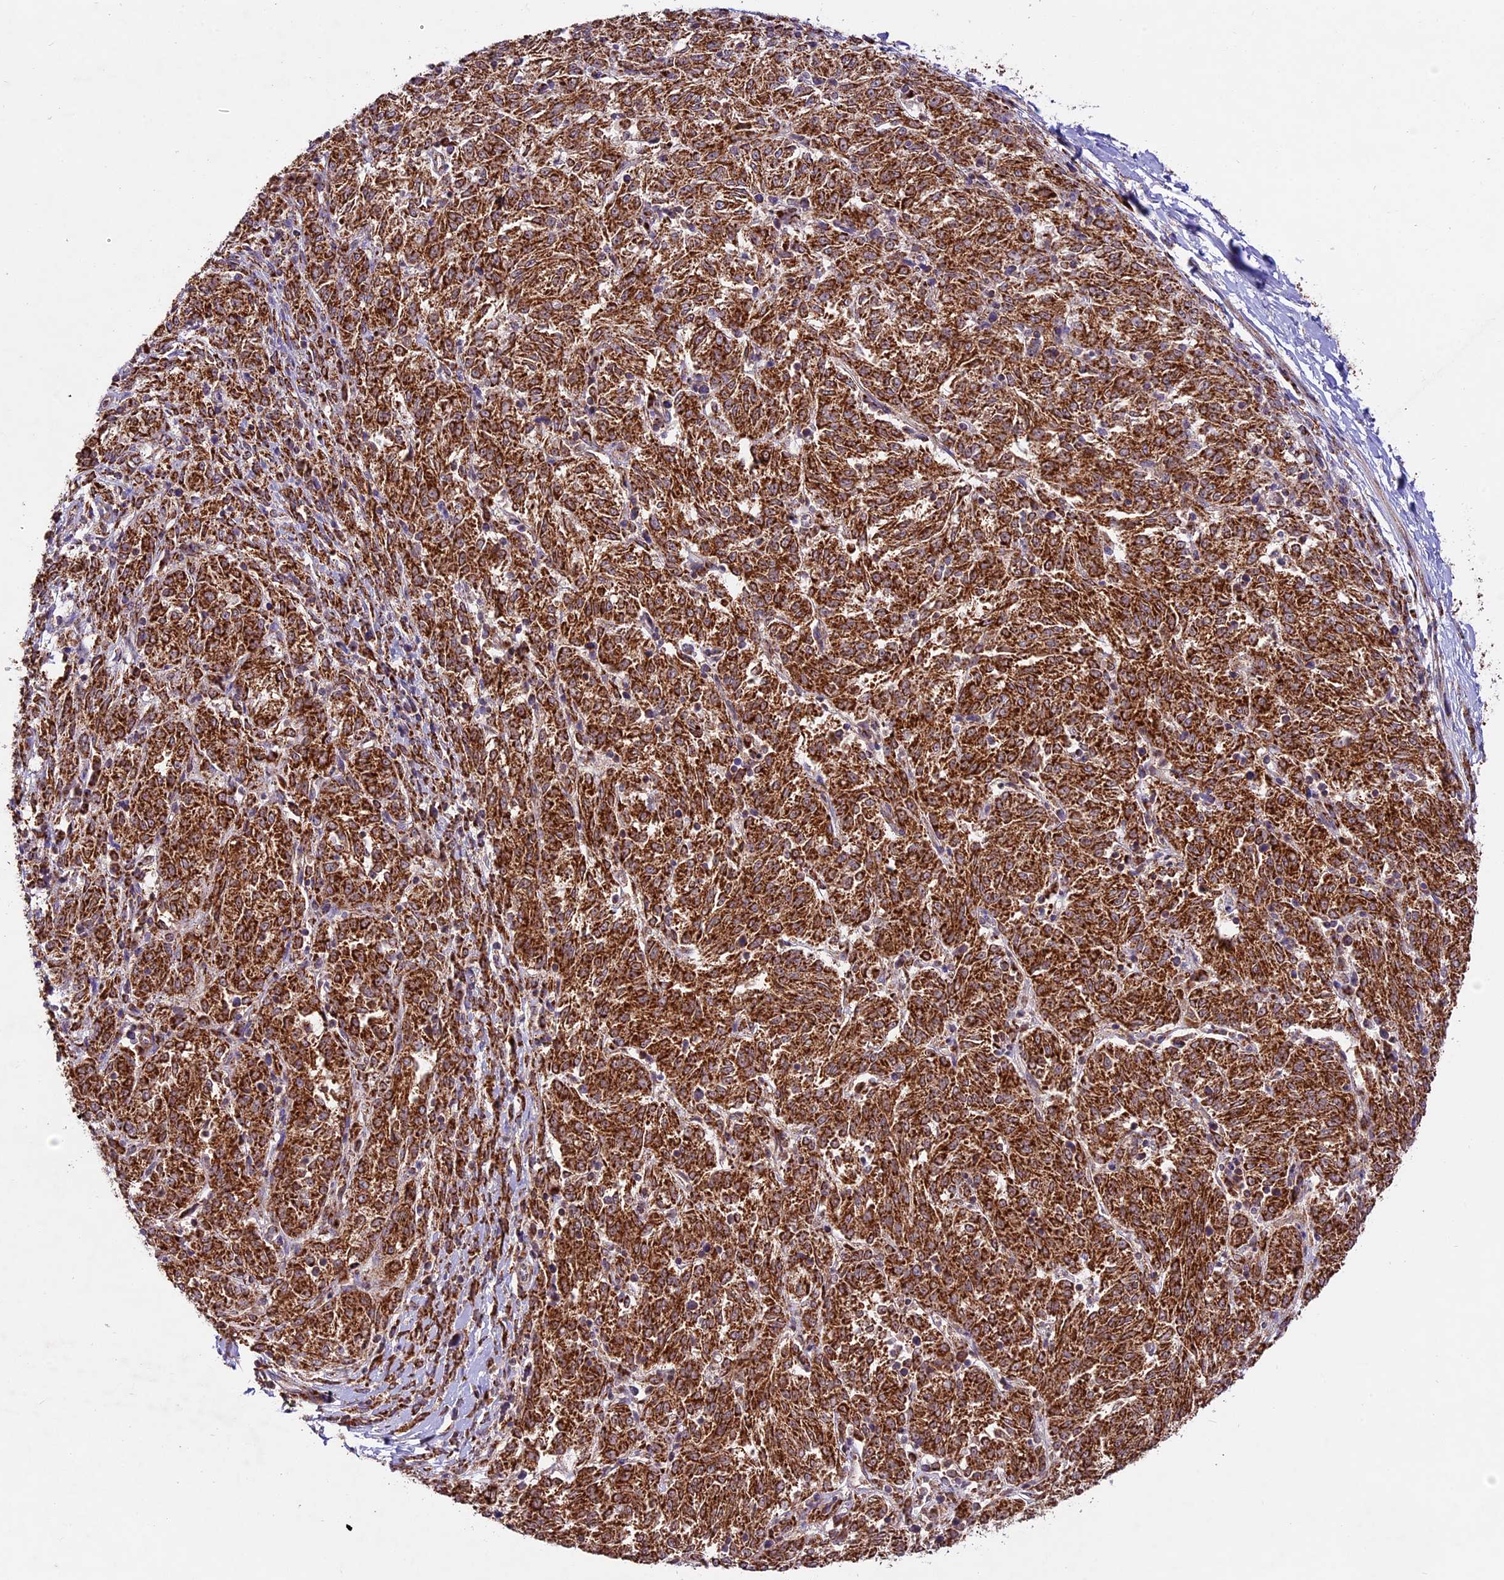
{"staining": {"intensity": "strong", "quantity": ">75%", "location": "cytoplasmic/membranous"}, "tissue": "melanoma", "cell_type": "Tumor cells", "image_type": "cancer", "snomed": [{"axis": "morphology", "description": "Malignant melanoma, NOS"}, {"axis": "topography", "description": "Skin"}], "caption": "IHC of malignant melanoma reveals high levels of strong cytoplasmic/membranous expression in approximately >75% of tumor cells. The staining was performed using DAB to visualize the protein expression in brown, while the nuclei were stained in blue with hematoxylin (Magnification: 20x).", "gene": "NDUFA8", "patient": {"sex": "female", "age": 72}}